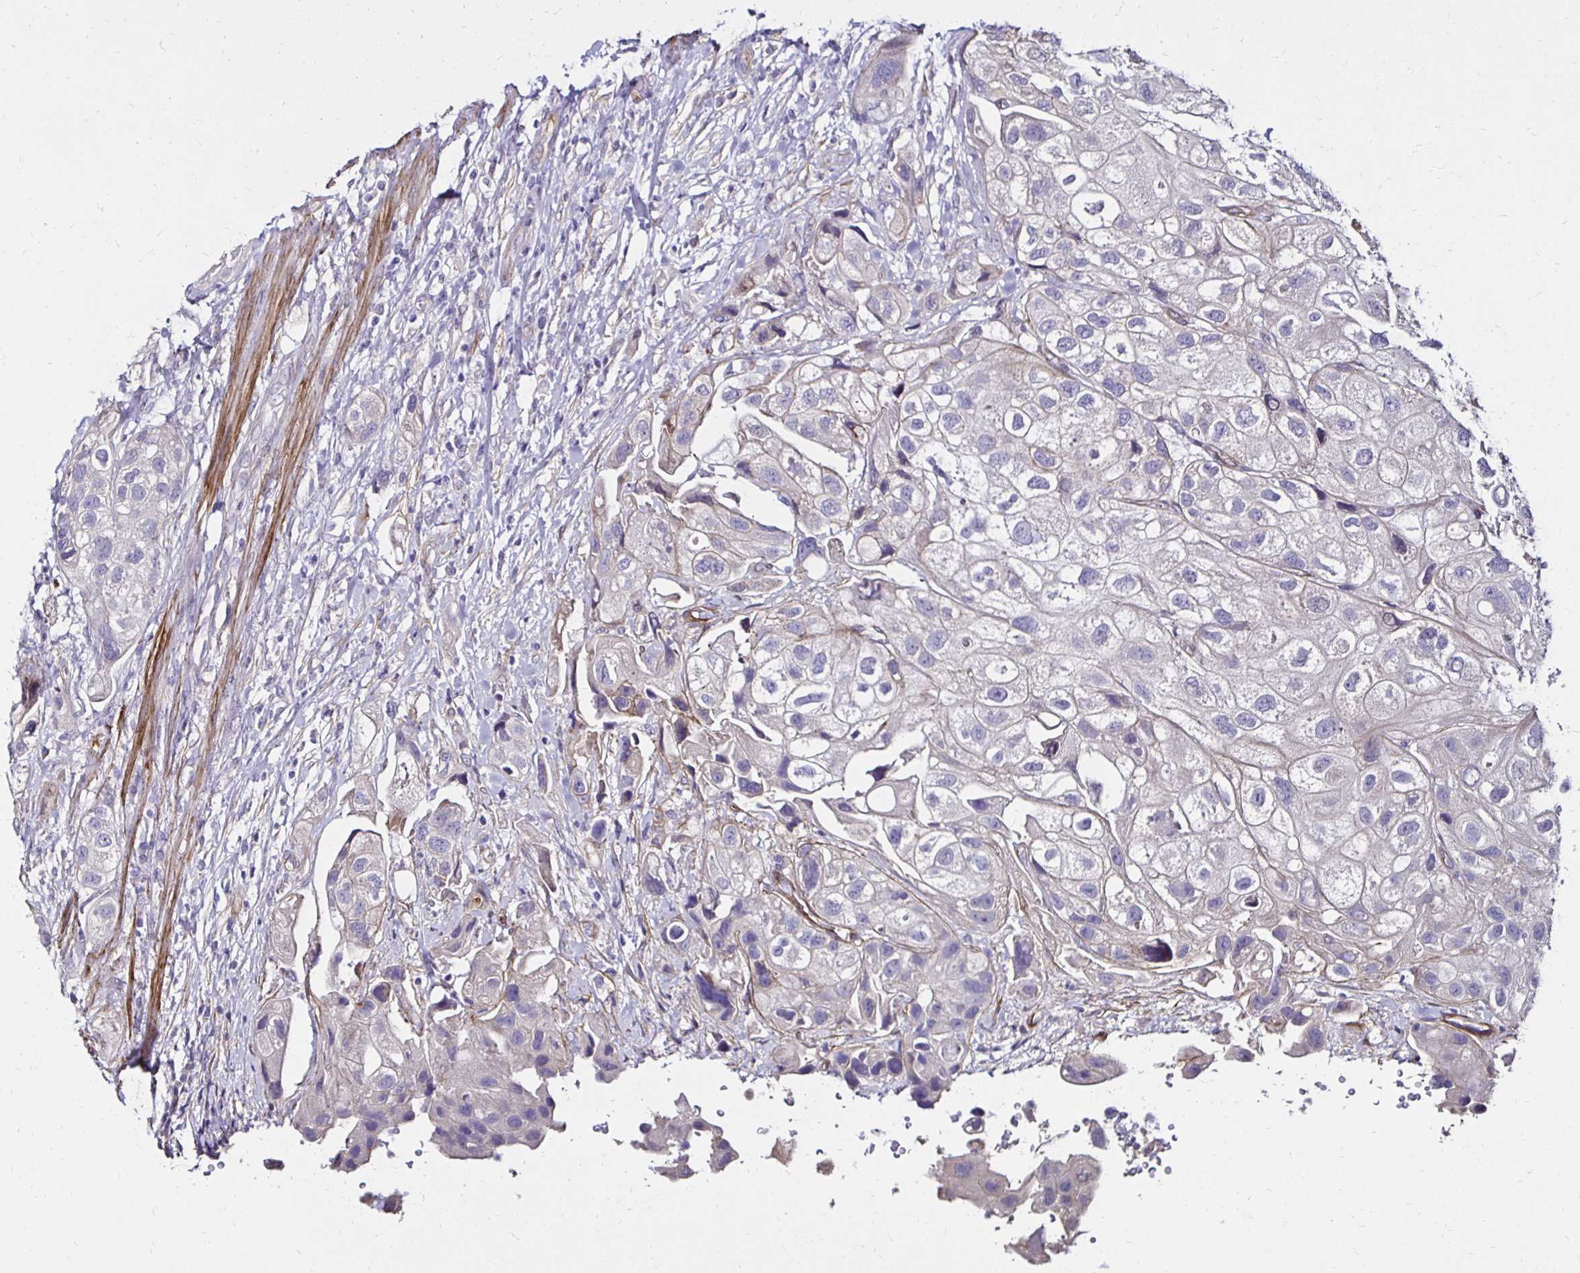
{"staining": {"intensity": "weak", "quantity": "25%-75%", "location": "cytoplasmic/membranous"}, "tissue": "urothelial cancer", "cell_type": "Tumor cells", "image_type": "cancer", "snomed": [{"axis": "morphology", "description": "Urothelial carcinoma, High grade"}, {"axis": "topography", "description": "Urinary bladder"}], "caption": "Brown immunohistochemical staining in high-grade urothelial carcinoma demonstrates weak cytoplasmic/membranous staining in approximately 25%-75% of tumor cells.", "gene": "ITGB1", "patient": {"sex": "female", "age": 64}}